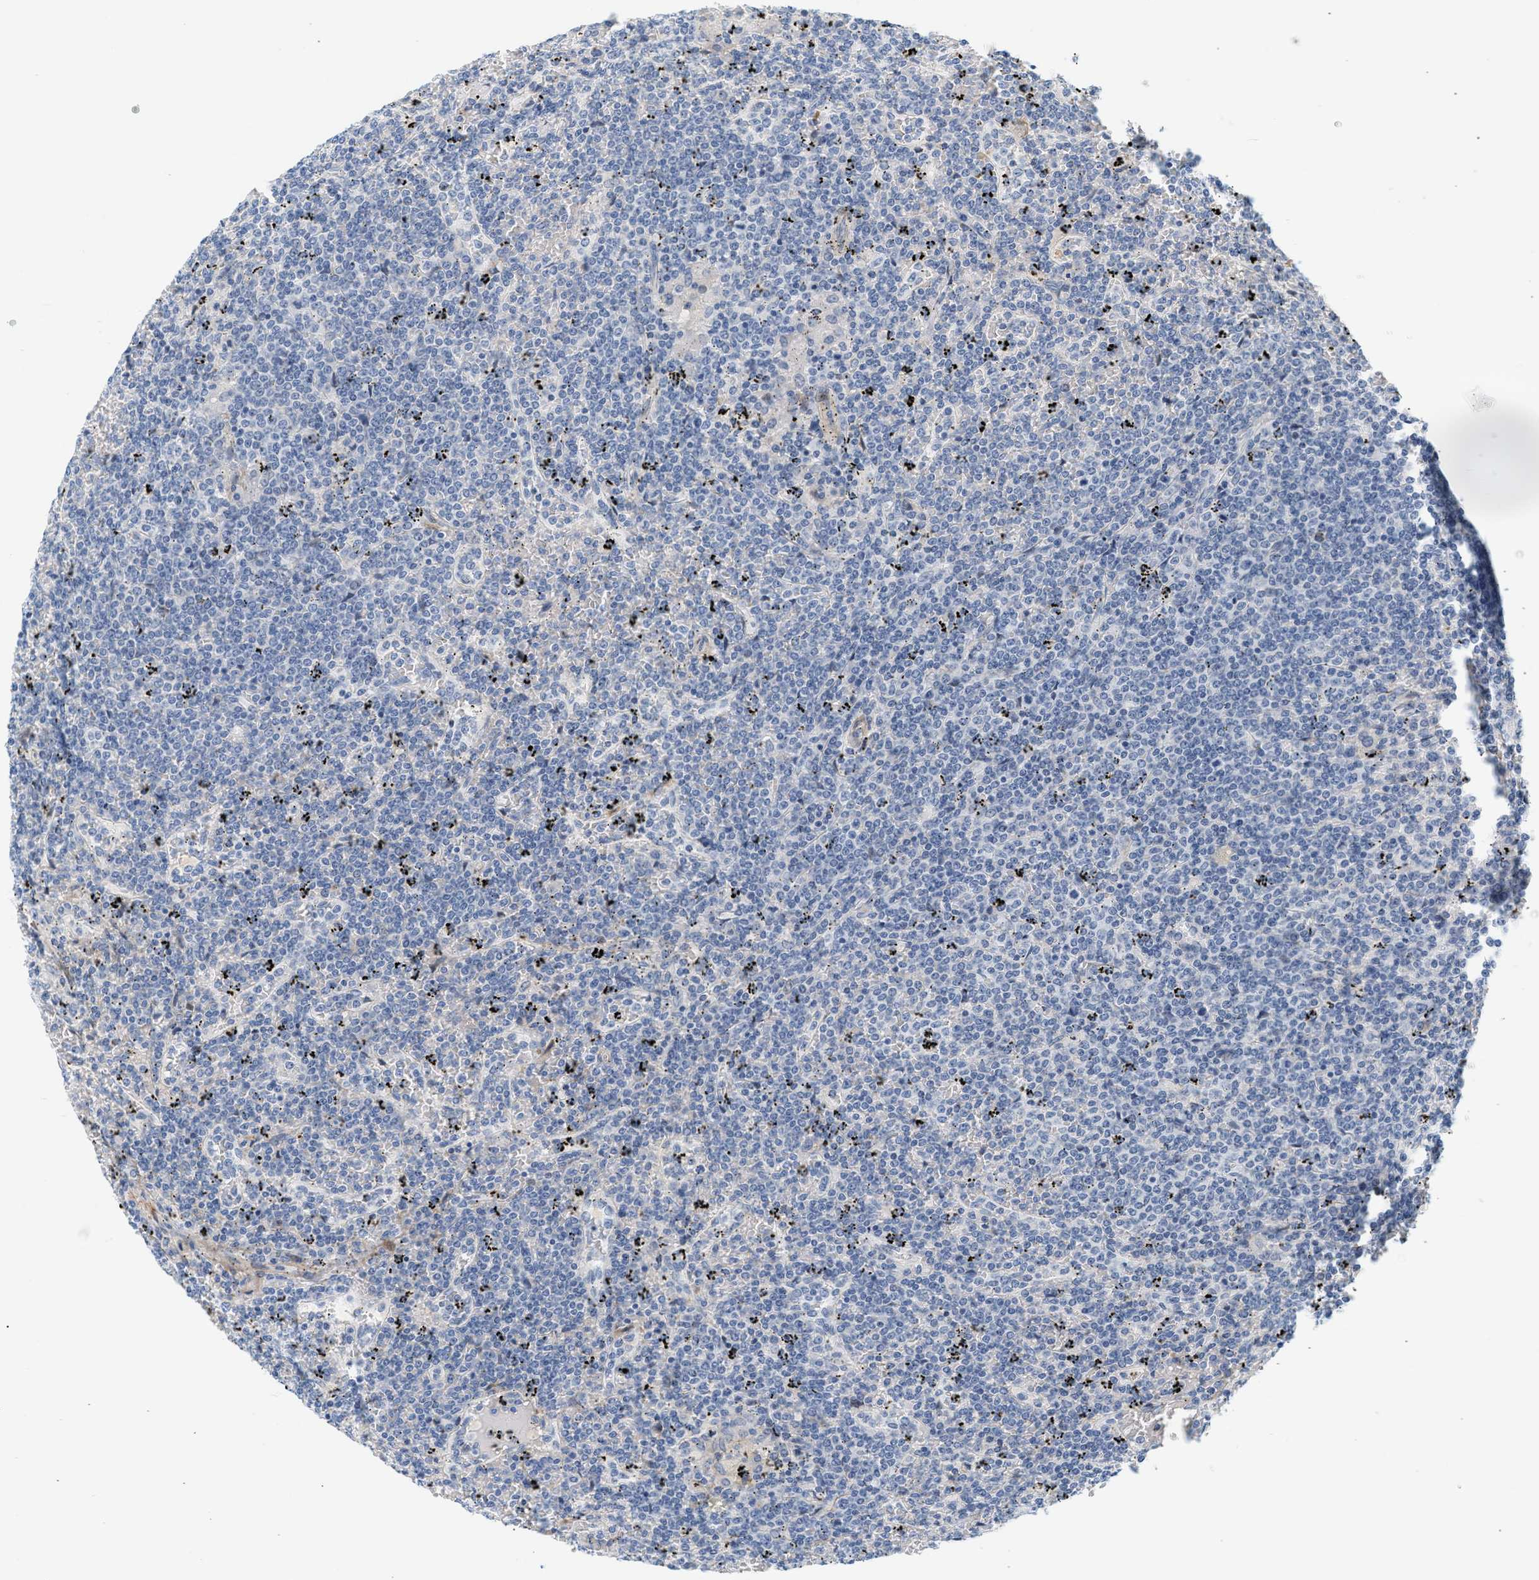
{"staining": {"intensity": "negative", "quantity": "none", "location": "none"}, "tissue": "lymphoma", "cell_type": "Tumor cells", "image_type": "cancer", "snomed": [{"axis": "morphology", "description": "Malignant lymphoma, non-Hodgkin's type, Low grade"}, {"axis": "topography", "description": "Spleen"}], "caption": "An immunohistochemistry (IHC) image of lymphoma is shown. There is no staining in tumor cells of lymphoma. (DAB (3,3'-diaminobenzidine) immunohistochemistry visualized using brightfield microscopy, high magnification).", "gene": "SLC30A7", "patient": {"sex": "female", "age": 19}}